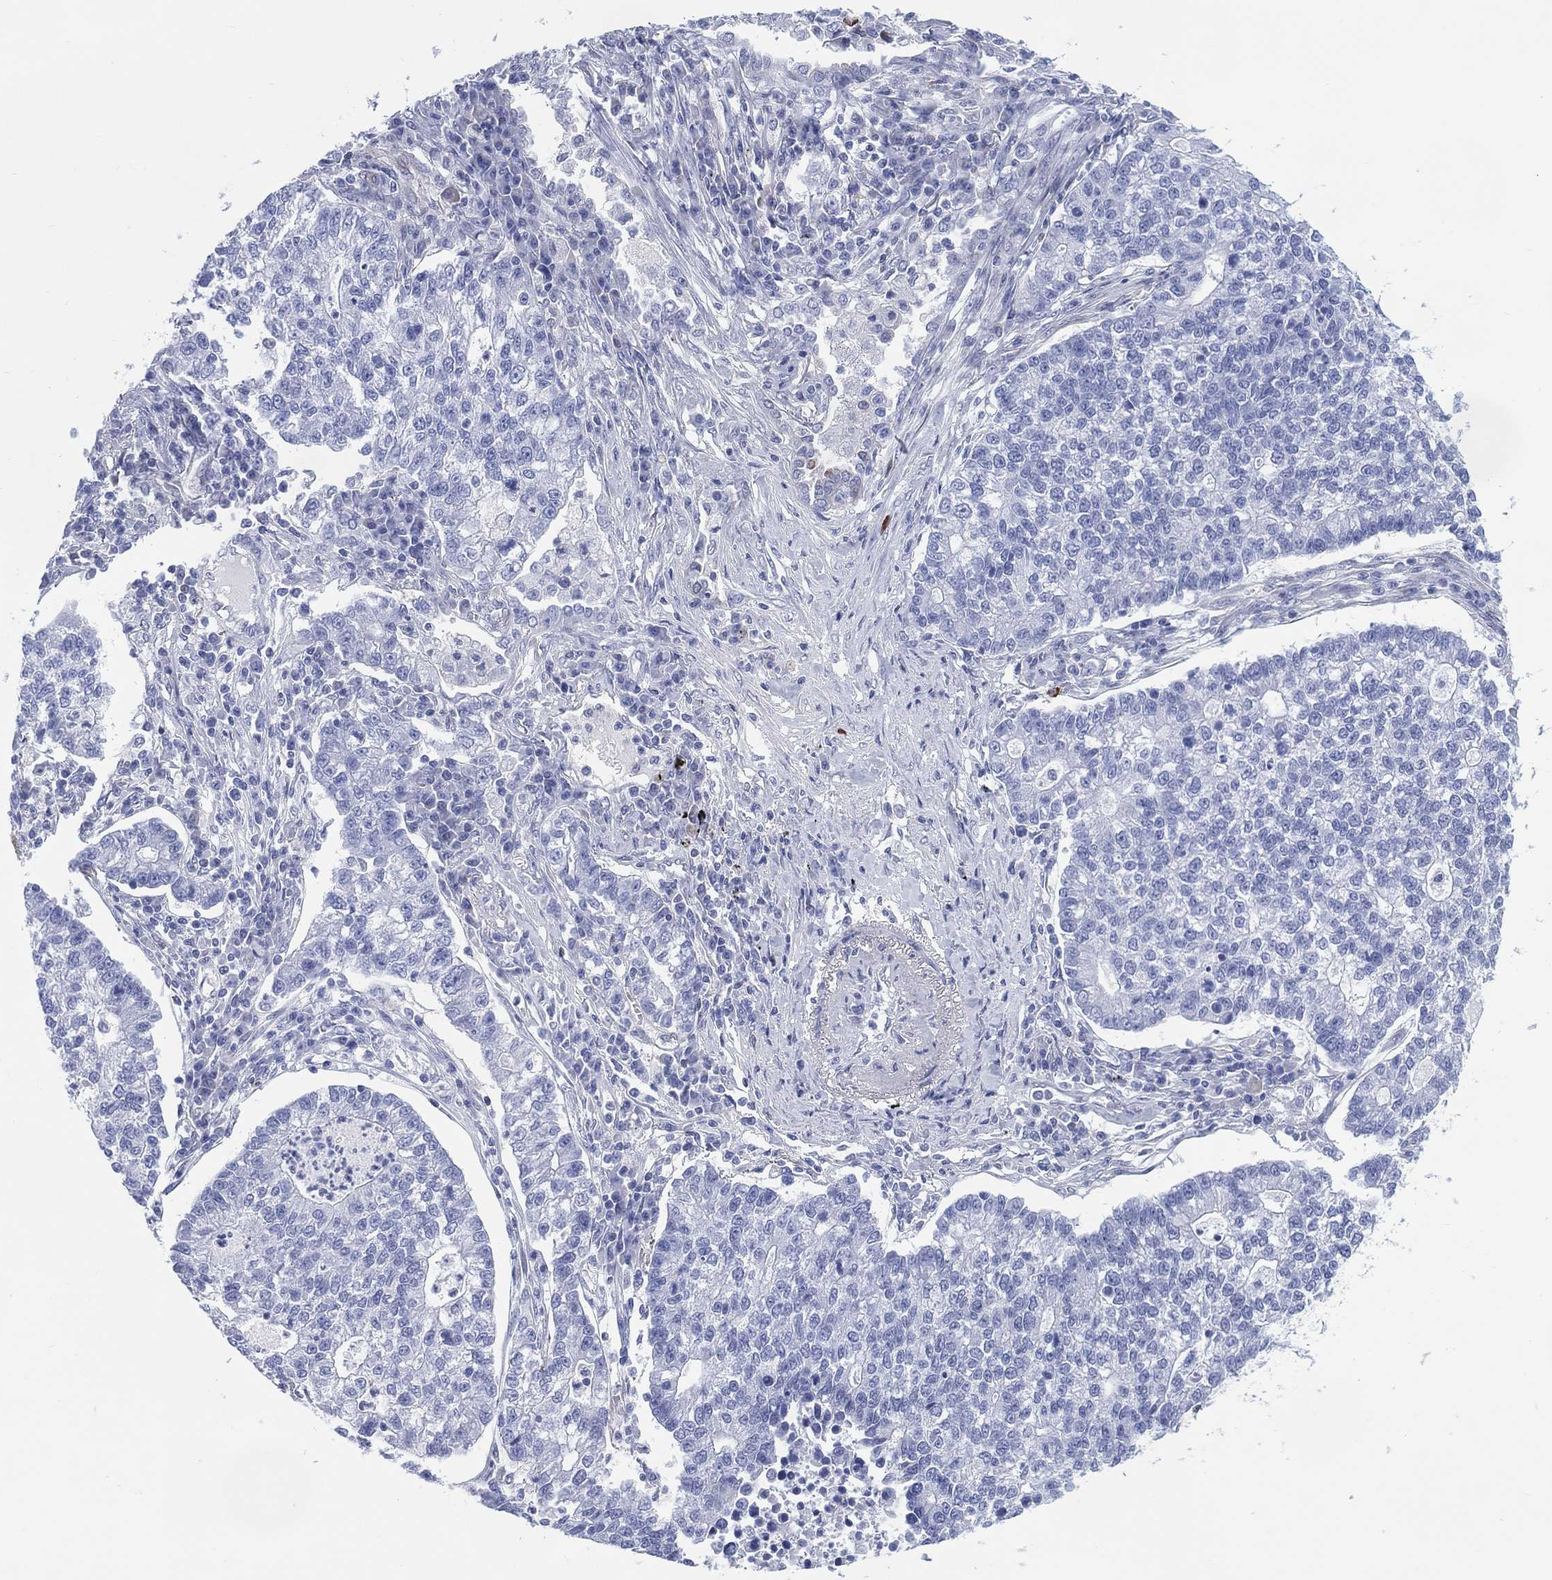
{"staining": {"intensity": "negative", "quantity": "none", "location": "none"}, "tissue": "lung cancer", "cell_type": "Tumor cells", "image_type": "cancer", "snomed": [{"axis": "morphology", "description": "Adenocarcinoma, NOS"}, {"axis": "topography", "description": "Lung"}], "caption": "Image shows no protein positivity in tumor cells of adenocarcinoma (lung) tissue.", "gene": "DDI1", "patient": {"sex": "male", "age": 57}}